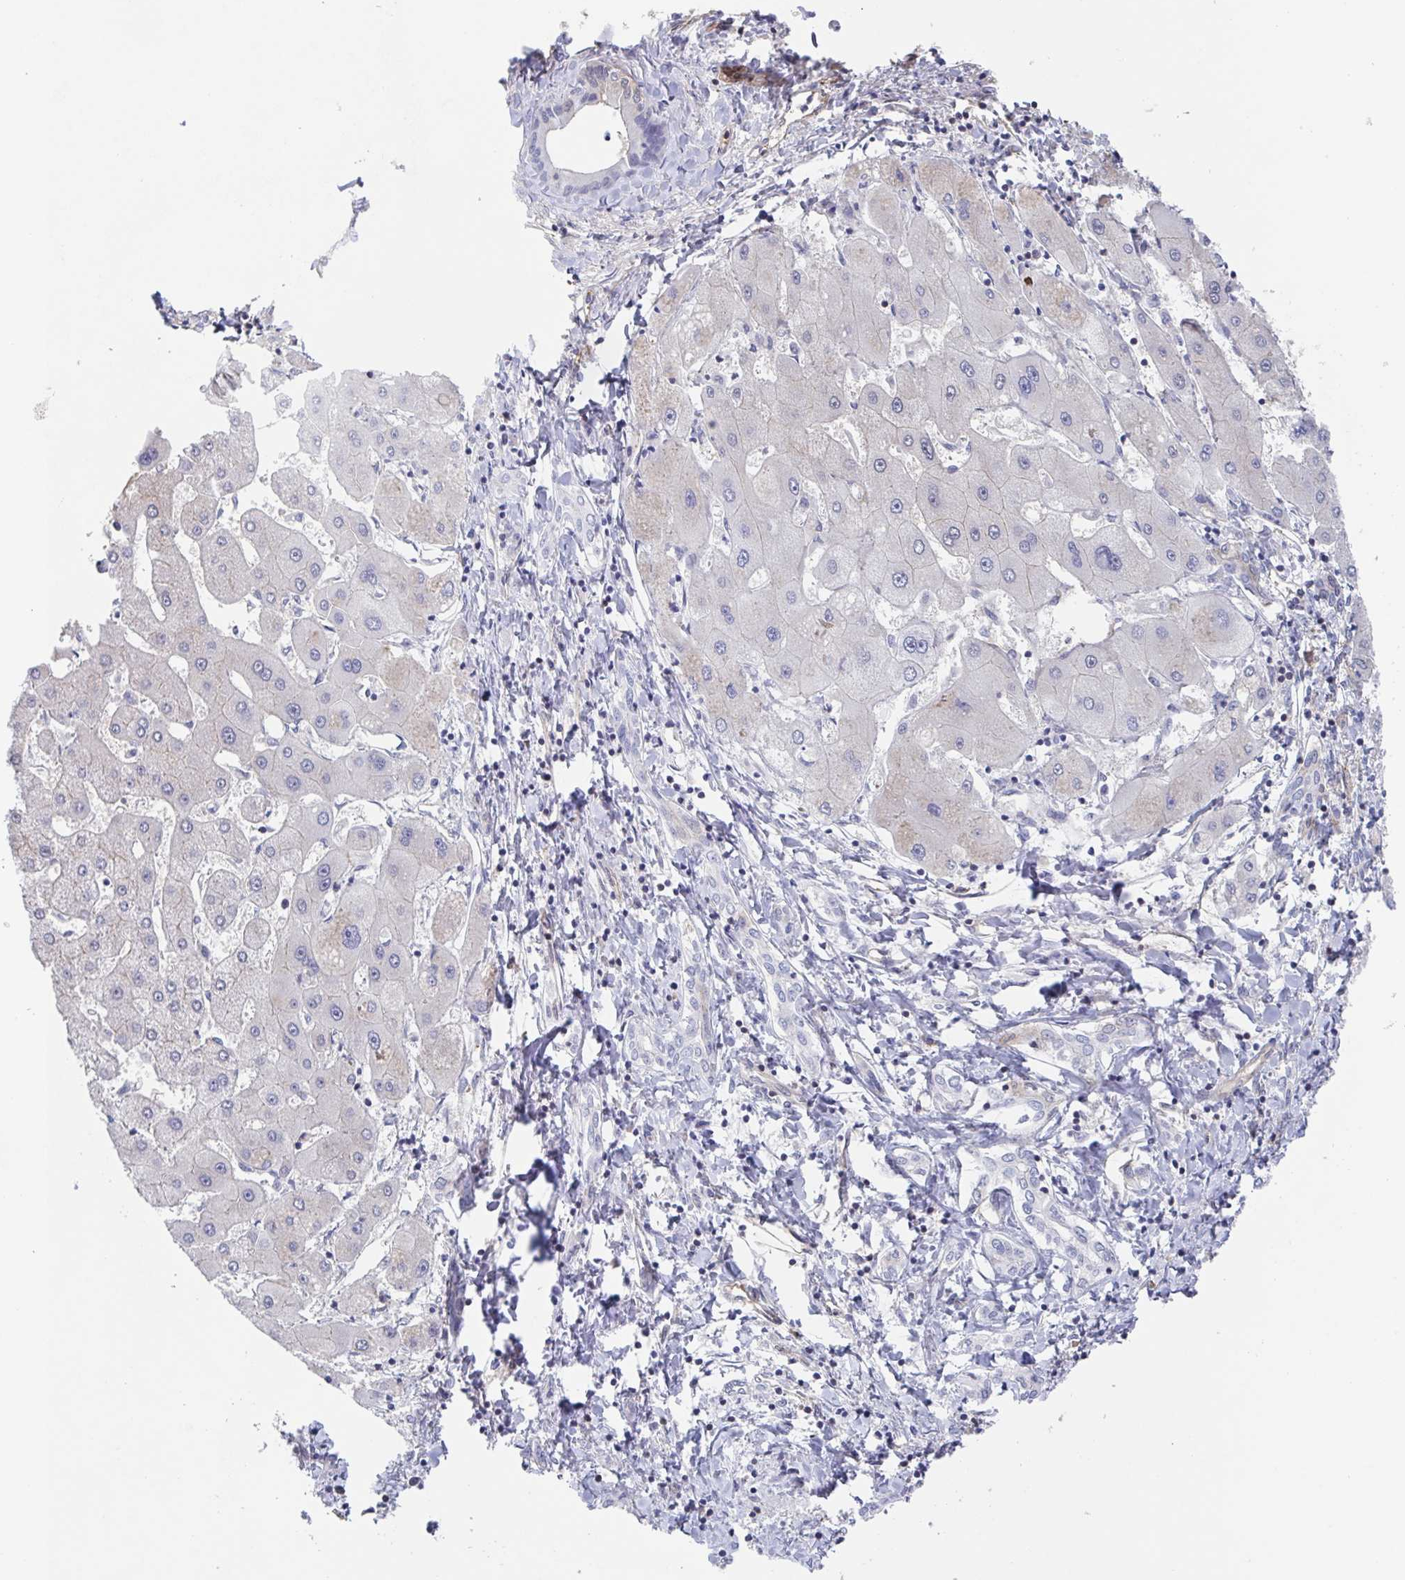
{"staining": {"intensity": "negative", "quantity": "none", "location": "none"}, "tissue": "liver cancer", "cell_type": "Tumor cells", "image_type": "cancer", "snomed": [{"axis": "morphology", "description": "Cholangiocarcinoma"}, {"axis": "topography", "description": "Liver"}], "caption": "High power microscopy image of an immunohistochemistry (IHC) photomicrograph of liver cholangiocarcinoma, revealing no significant expression in tumor cells. (DAB (3,3'-diaminobenzidine) immunohistochemistry (IHC) visualized using brightfield microscopy, high magnification).", "gene": "AGFG2", "patient": {"sex": "male", "age": 66}}